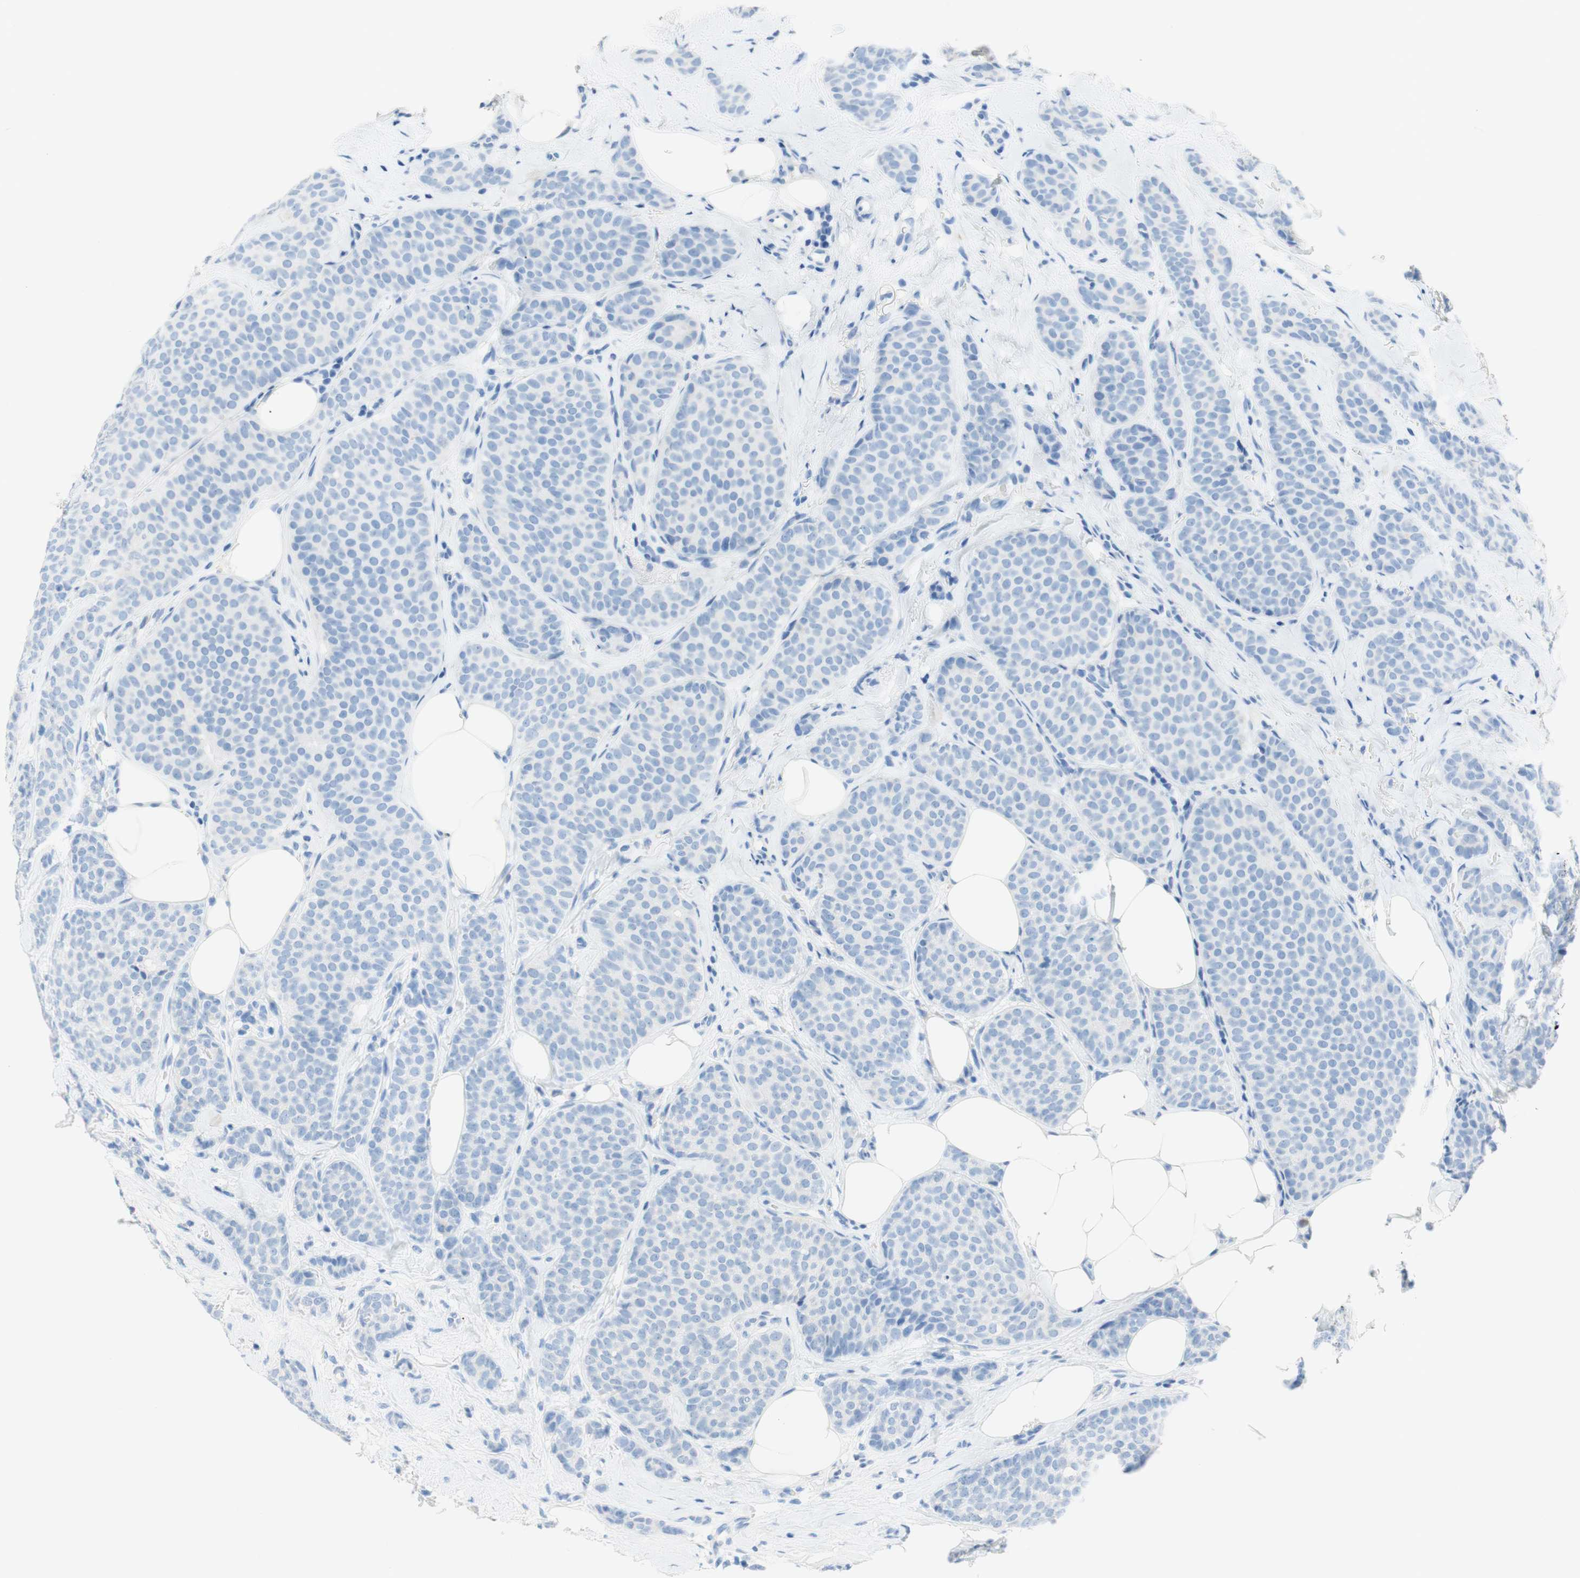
{"staining": {"intensity": "negative", "quantity": "none", "location": "none"}, "tissue": "breast cancer", "cell_type": "Tumor cells", "image_type": "cancer", "snomed": [{"axis": "morphology", "description": "Lobular carcinoma"}, {"axis": "topography", "description": "Skin"}, {"axis": "topography", "description": "Breast"}], "caption": "An IHC image of breast lobular carcinoma is shown. There is no staining in tumor cells of breast lobular carcinoma.", "gene": "POLR2J3", "patient": {"sex": "female", "age": 46}}